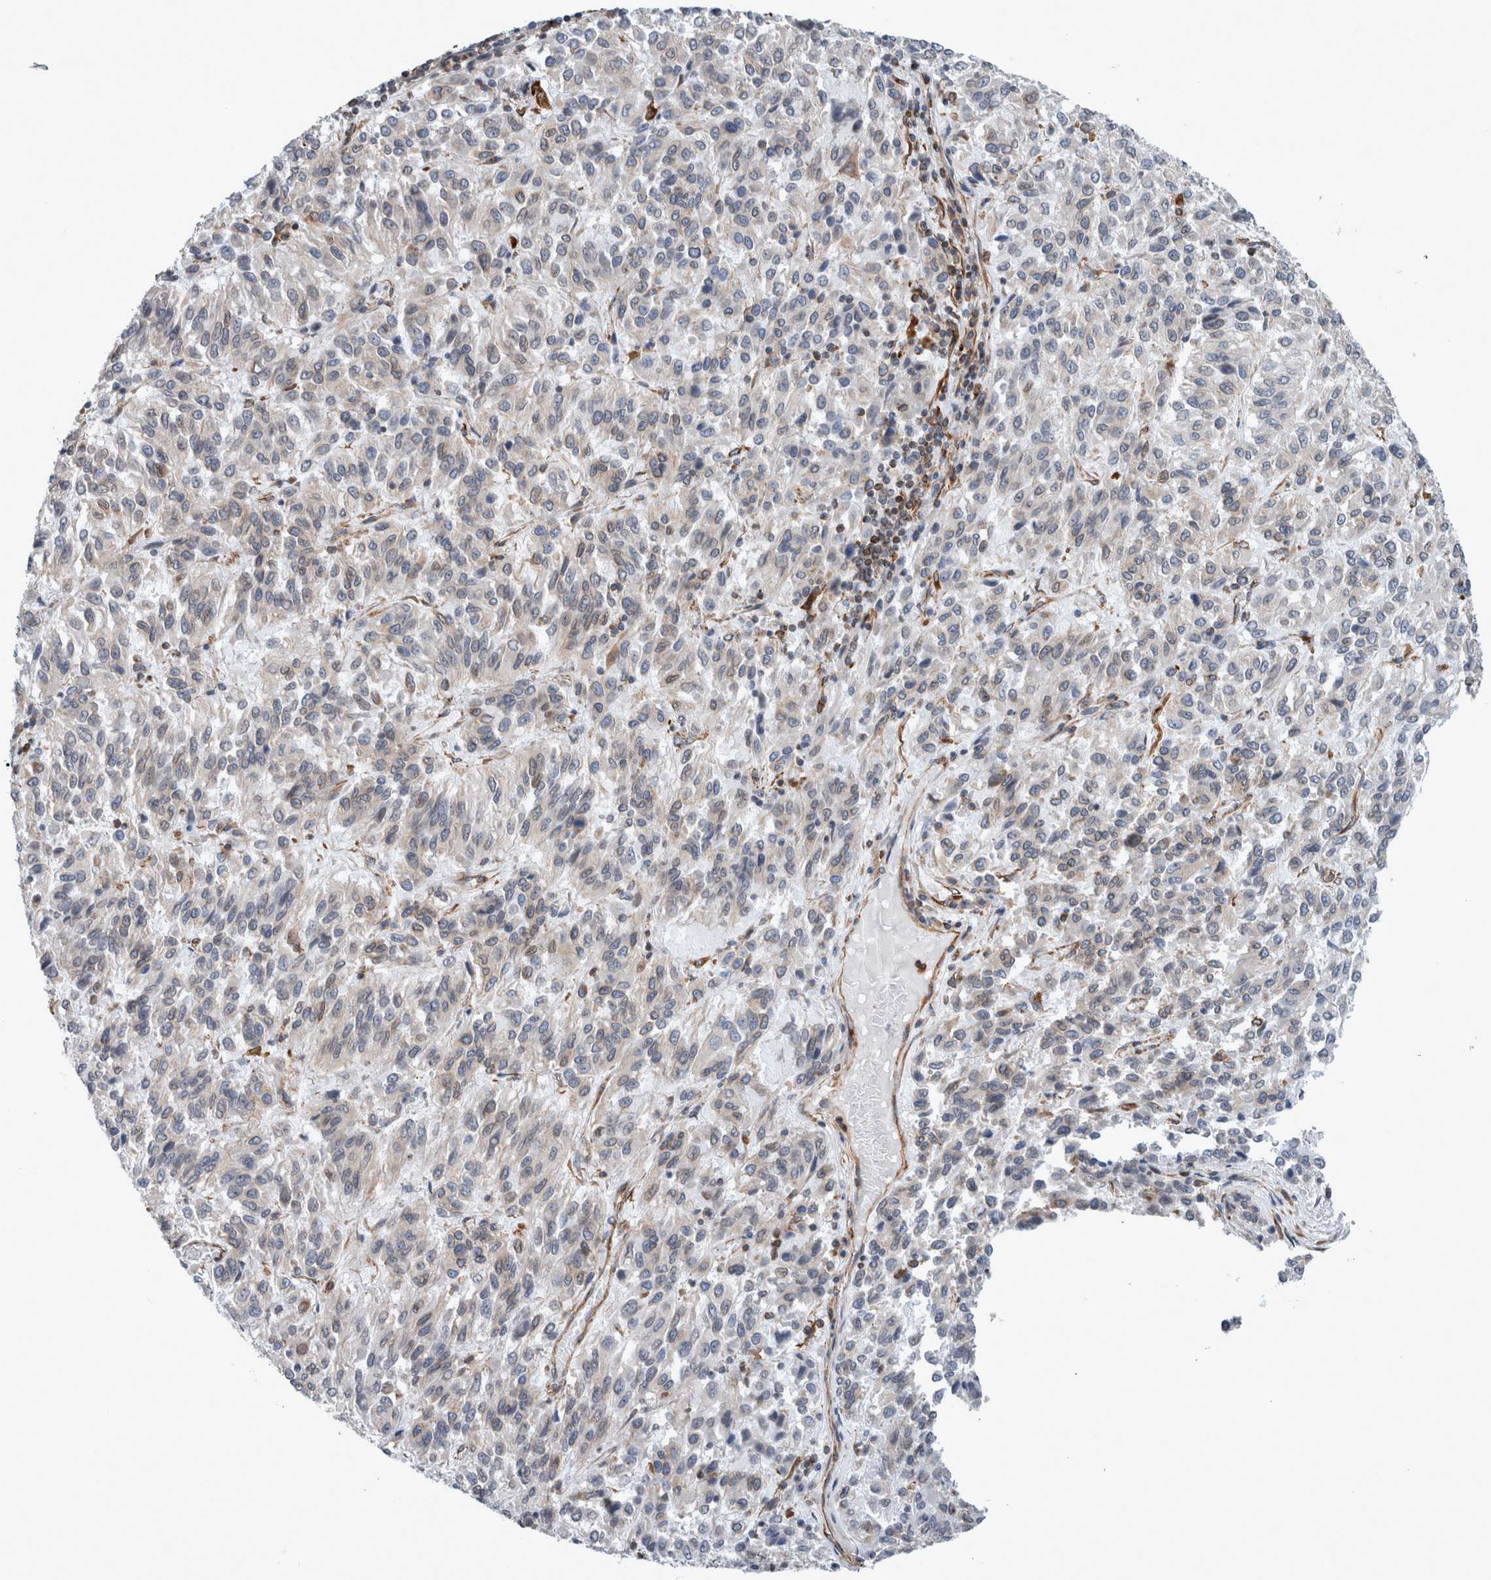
{"staining": {"intensity": "negative", "quantity": "none", "location": "none"}, "tissue": "melanoma", "cell_type": "Tumor cells", "image_type": "cancer", "snomed": [{"axis": "morphology", "description": "Malignant melanoma, Metastatic site"}, {"axis": "topography", "description": "Lung"}], "caption": "DAB immunohistochemical staining of malignant melanoma (metastatic site) shows no significant expression in tumor cells. (Immunohistochemistry (ihc), brightfield microscopy, high magnification).", "gene": "PLEC", "patient": {"sex": "male", "age": 64}}